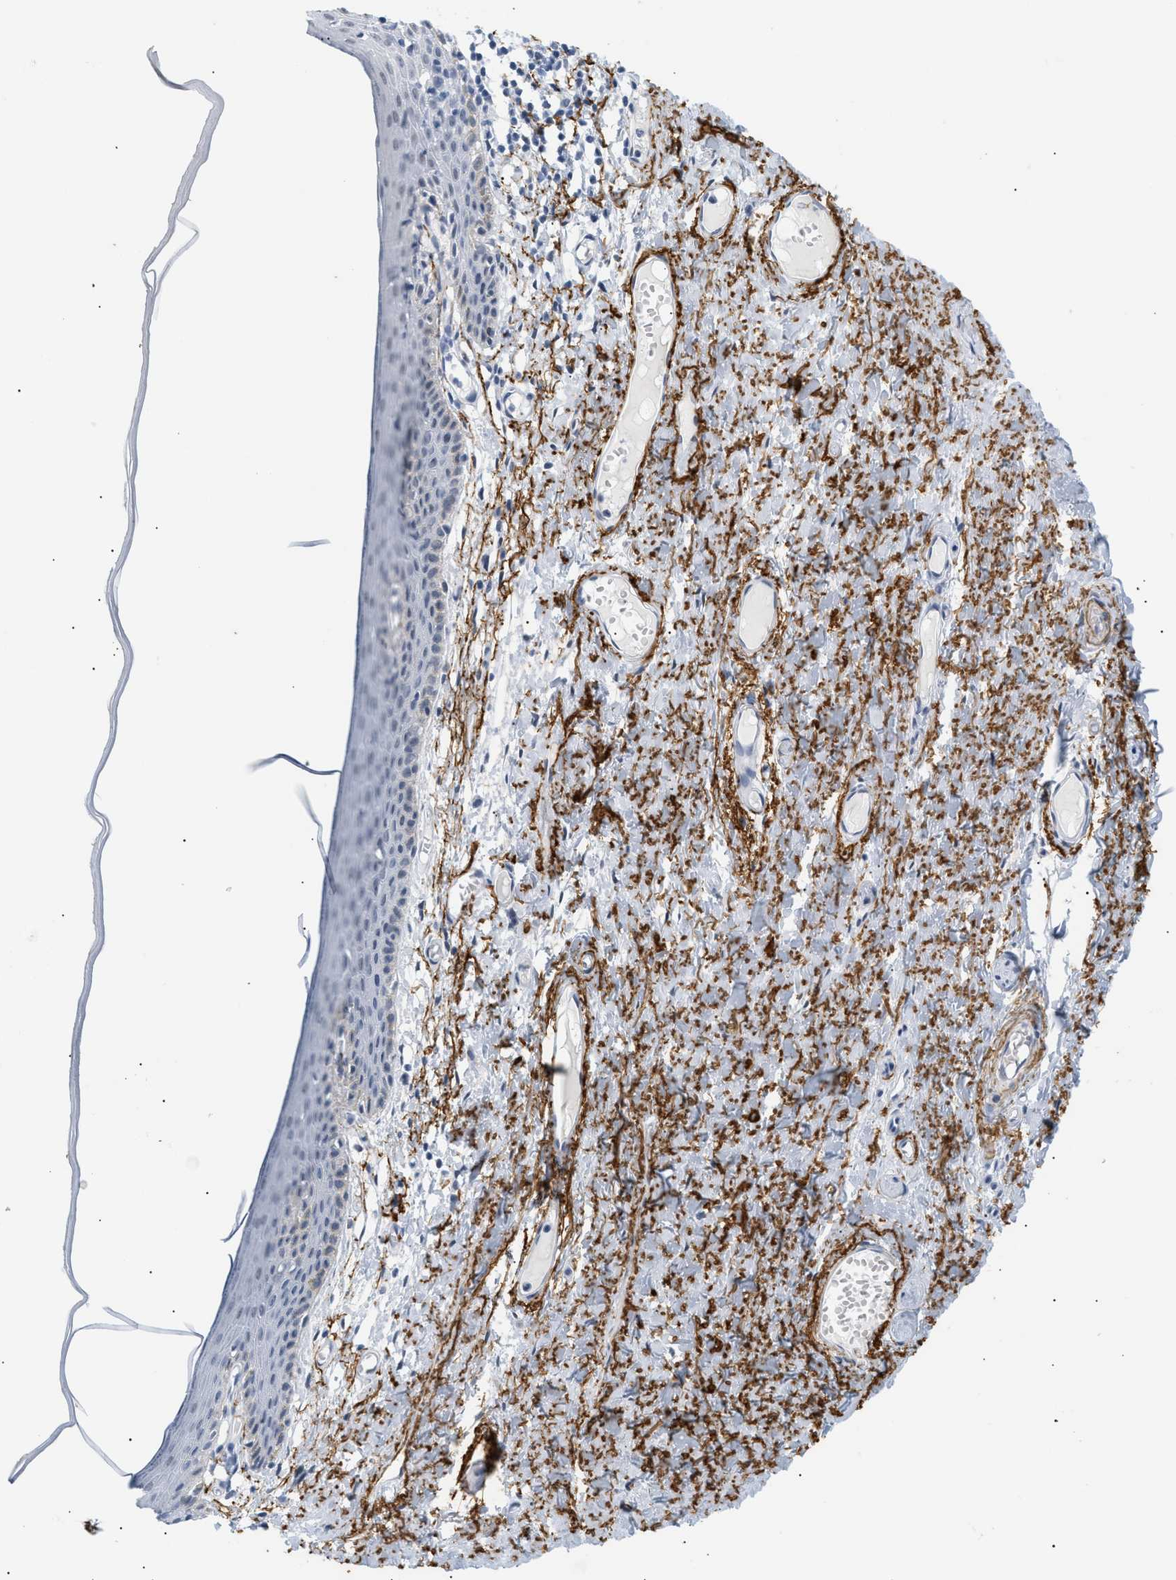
{"staining": {"intensity": "negative", "quantity": "none", "location": "none"}, "tissue": "skin", "cell_type": "Epidermal cells", "image_type": "normal", "snomed": [{"axis": "morphology", "description": "Normal tissue, NOS"}, {"axis": "topography", "description": "Adipose tissue"}, {"axis": "topography", "description": "Vascular tissue"}, {"axis": "topography", "description": "Anal"}, {"axis": "topography", "description": "Peripheral nerve tissue"}], "caption": "An immunohistochemistry (IHC) photomicrograph of benign skin is shown. There is no staining in epidermal cells of skin. (DAB IHC, high magnification).", "gene": "ELN", "patient": {"sex": "female", "age": 54}}